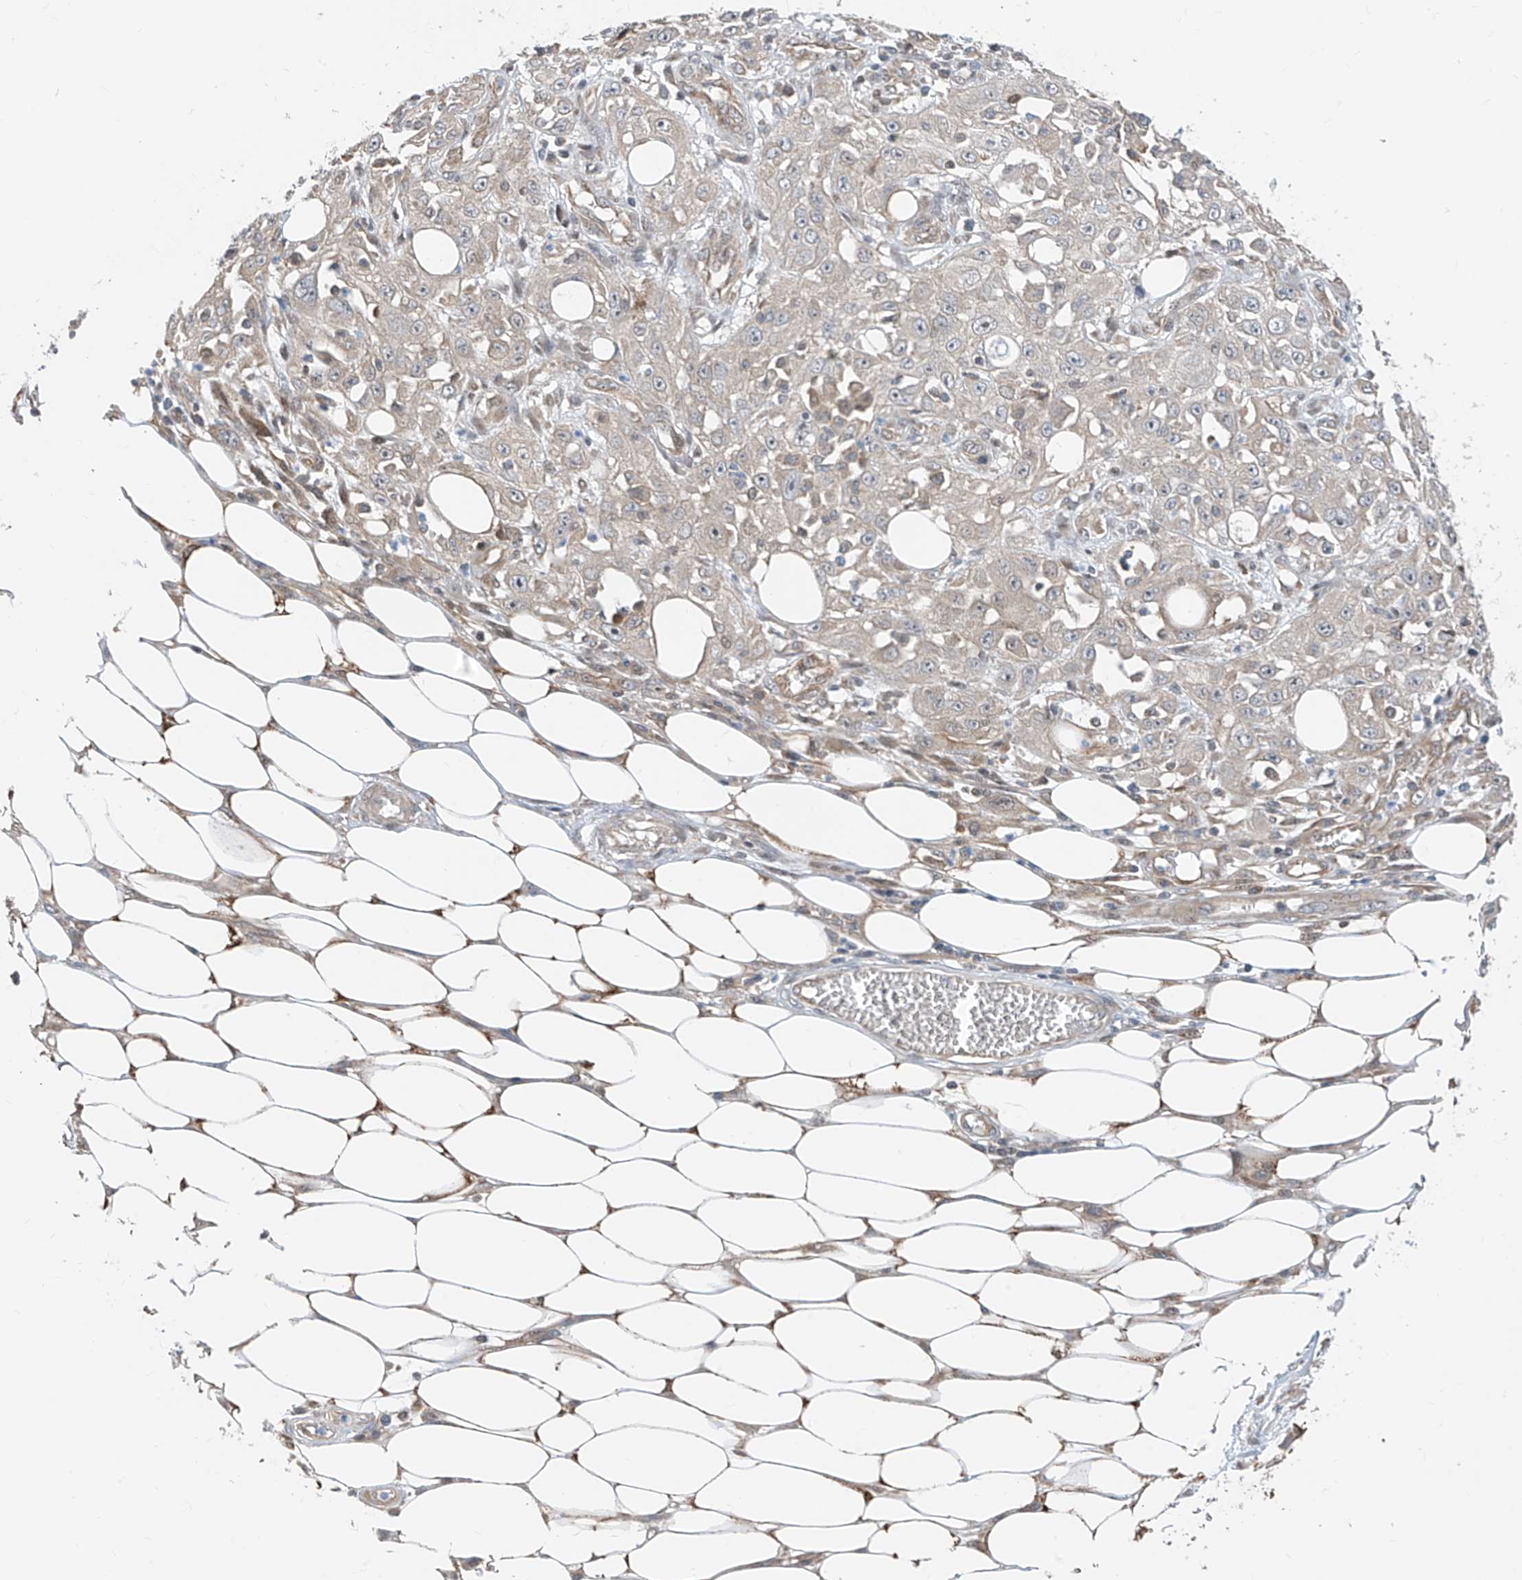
{"staining": {"intensity": "negative", "quantity": "none", "location": "none"}, "tissue": "skin cancer", "cell_type": "Tumor cells", "image_type": "cancer", "snomed": [{"axis": "morphology", "description": "Squamous cell carcinoma, NOS"}, {"axis": "morphology", "description": "Squamous cell carcinoma, metastatic, NOS"}, {"axis": "topography", "description": "Skin"}, {"axis": "topography", "description": "Lymph node"}], "caption": "An IHC image of skin metastatic squamous cell carcinoma is shown. There is no staining in tumor cells of skin metastatic squamous cell carcinoma. (DAB (3,3'-diaminobenzidine) IHC, high magnification).", "gene": "TTC38", "patient": {"sex": "male", "age": 75}}